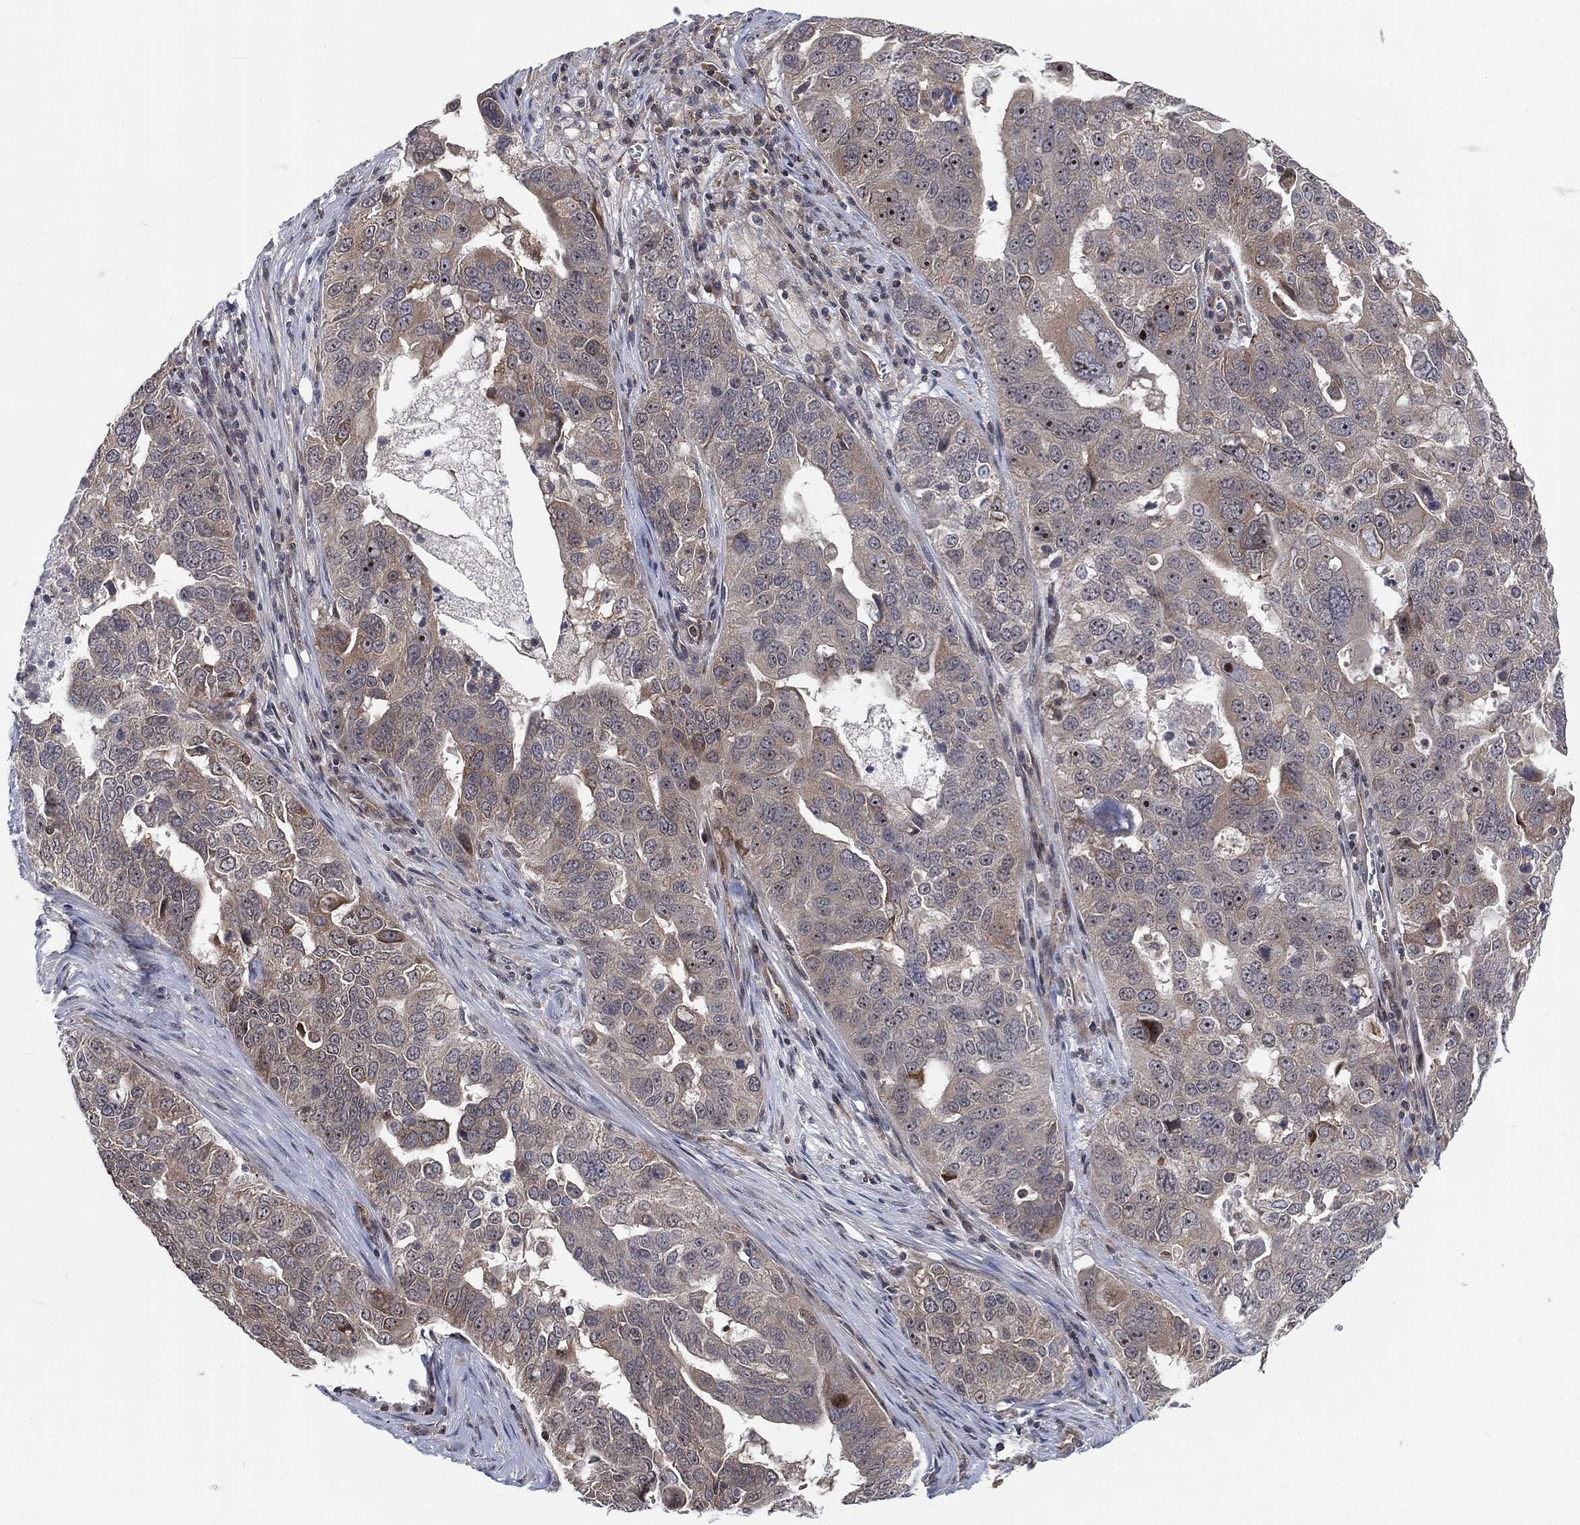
{"staining": {"intensity": "weak", "quantity": "<25%", "location": "cytoplasmic/membranous"}, "tissue": "ovarian cancer", "cell_type": "Tumor cells", "image_type": "cancer", "snomed": [{"axis": "morphology", "description": "Carcinoma, endometroid"}, {"axis": "topography", "description": "Soft tissue"}, {"axis": "topography", "description": "Ovary"}], "caption": "A micrograph of ovarian endometroid carcinoma stained for a protein demonstrates no brown staining in tumor cells. (DAB immunohistochemistry visualized using brightfield microscopy, high magnification).", "gene": "TMCO1", "patient": {"sex": "female", "age": 52}}